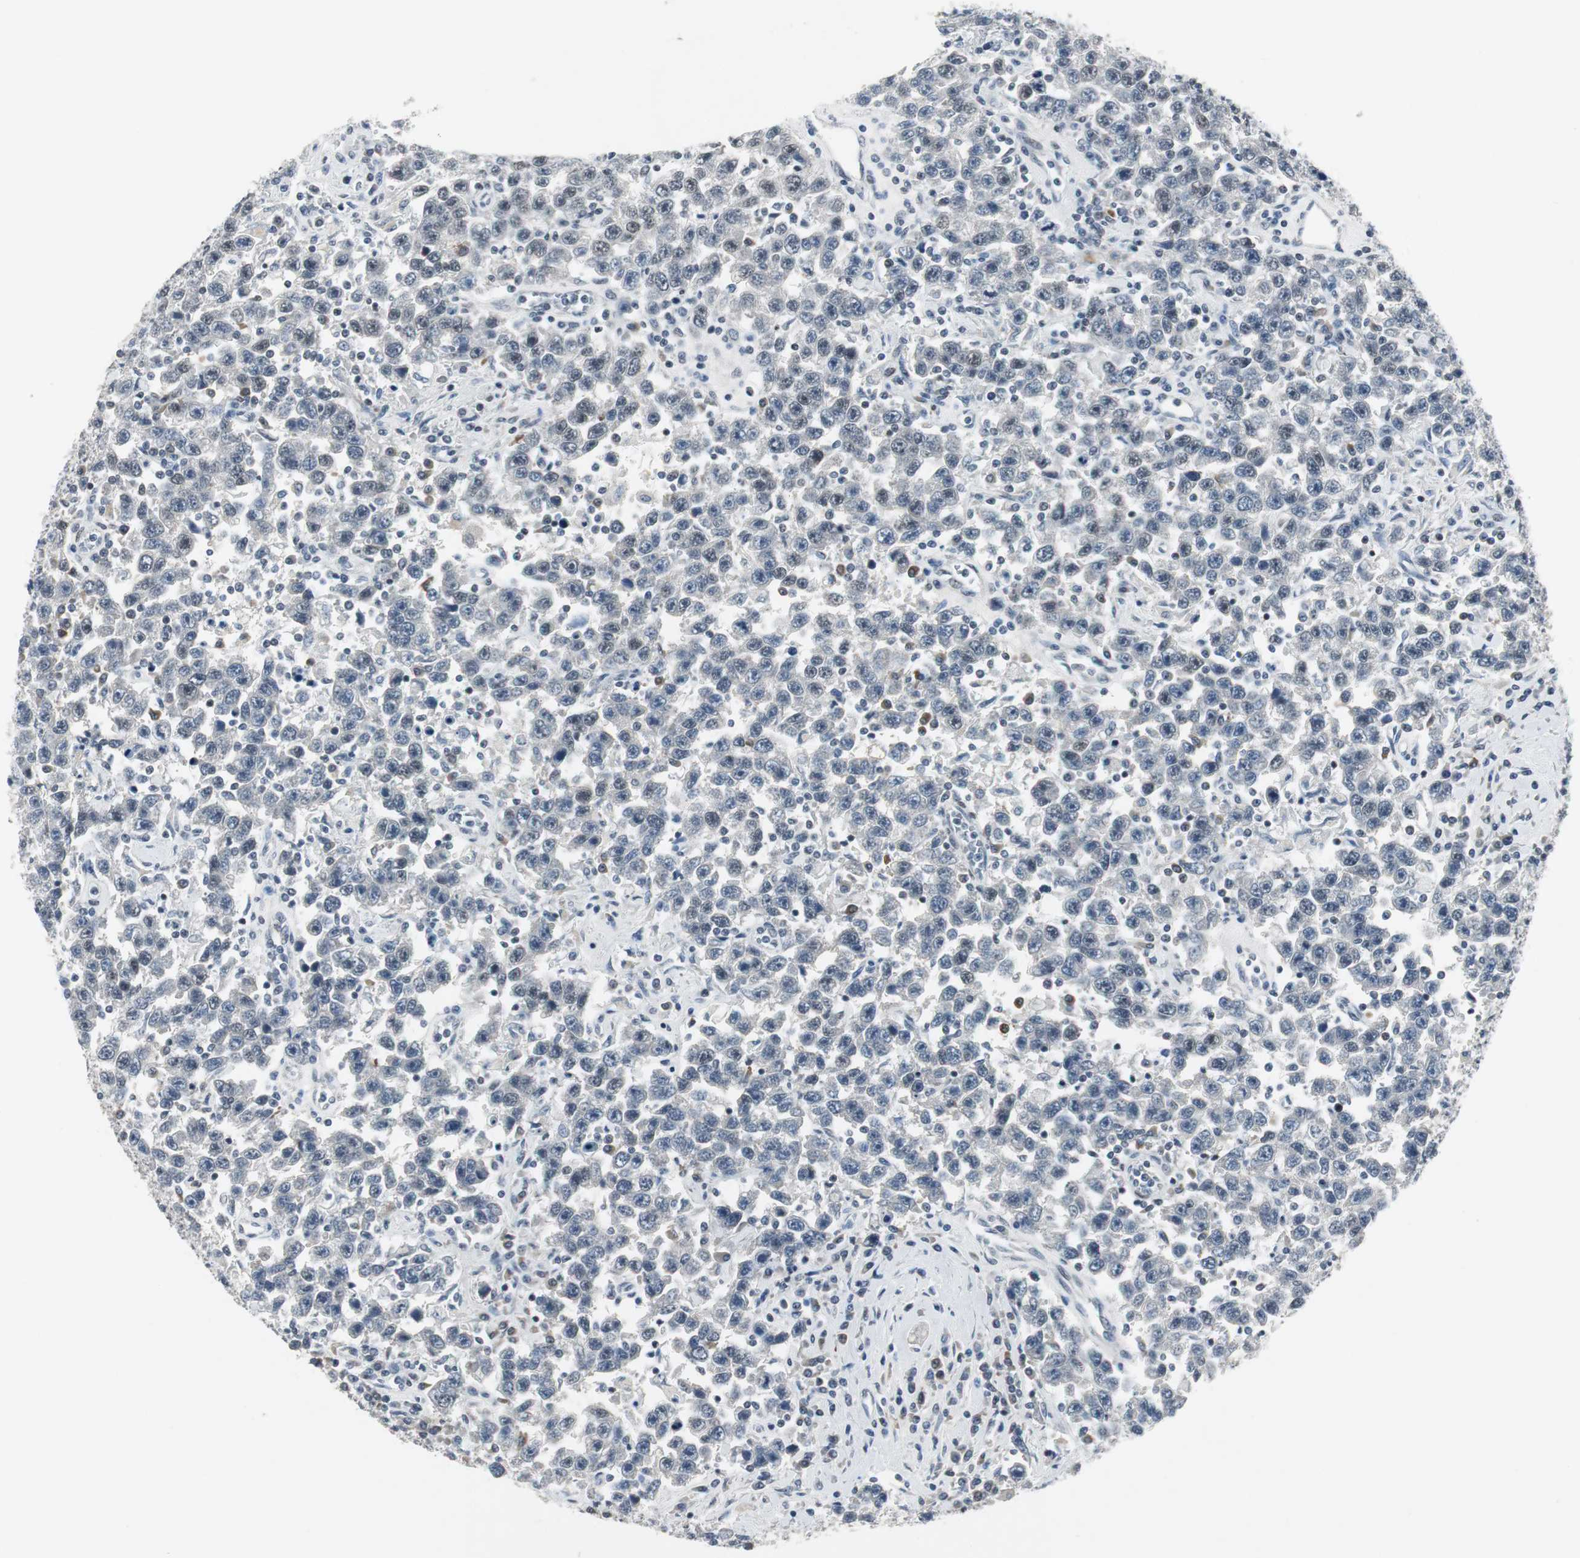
{"staining": {"intensity": "weak", "quantity": "25%-75%", "location": "nuclear"}, "tissue": "testis cancer", "cell_type": "Tumor cells", "image_type": "cancer", "snomed": [{"axis": "morphology", "description": "Seminoma, NOS"}, {"axis": "topography", "description": "Testis"}], "caption": "There is low levels of weak nuclear staining in tumor cells of testis seminoma, as demonstrated by immunohistochemical staining (brown color).", "gene": "ELK1", "patient": {"sex": "male", "age": 41}}